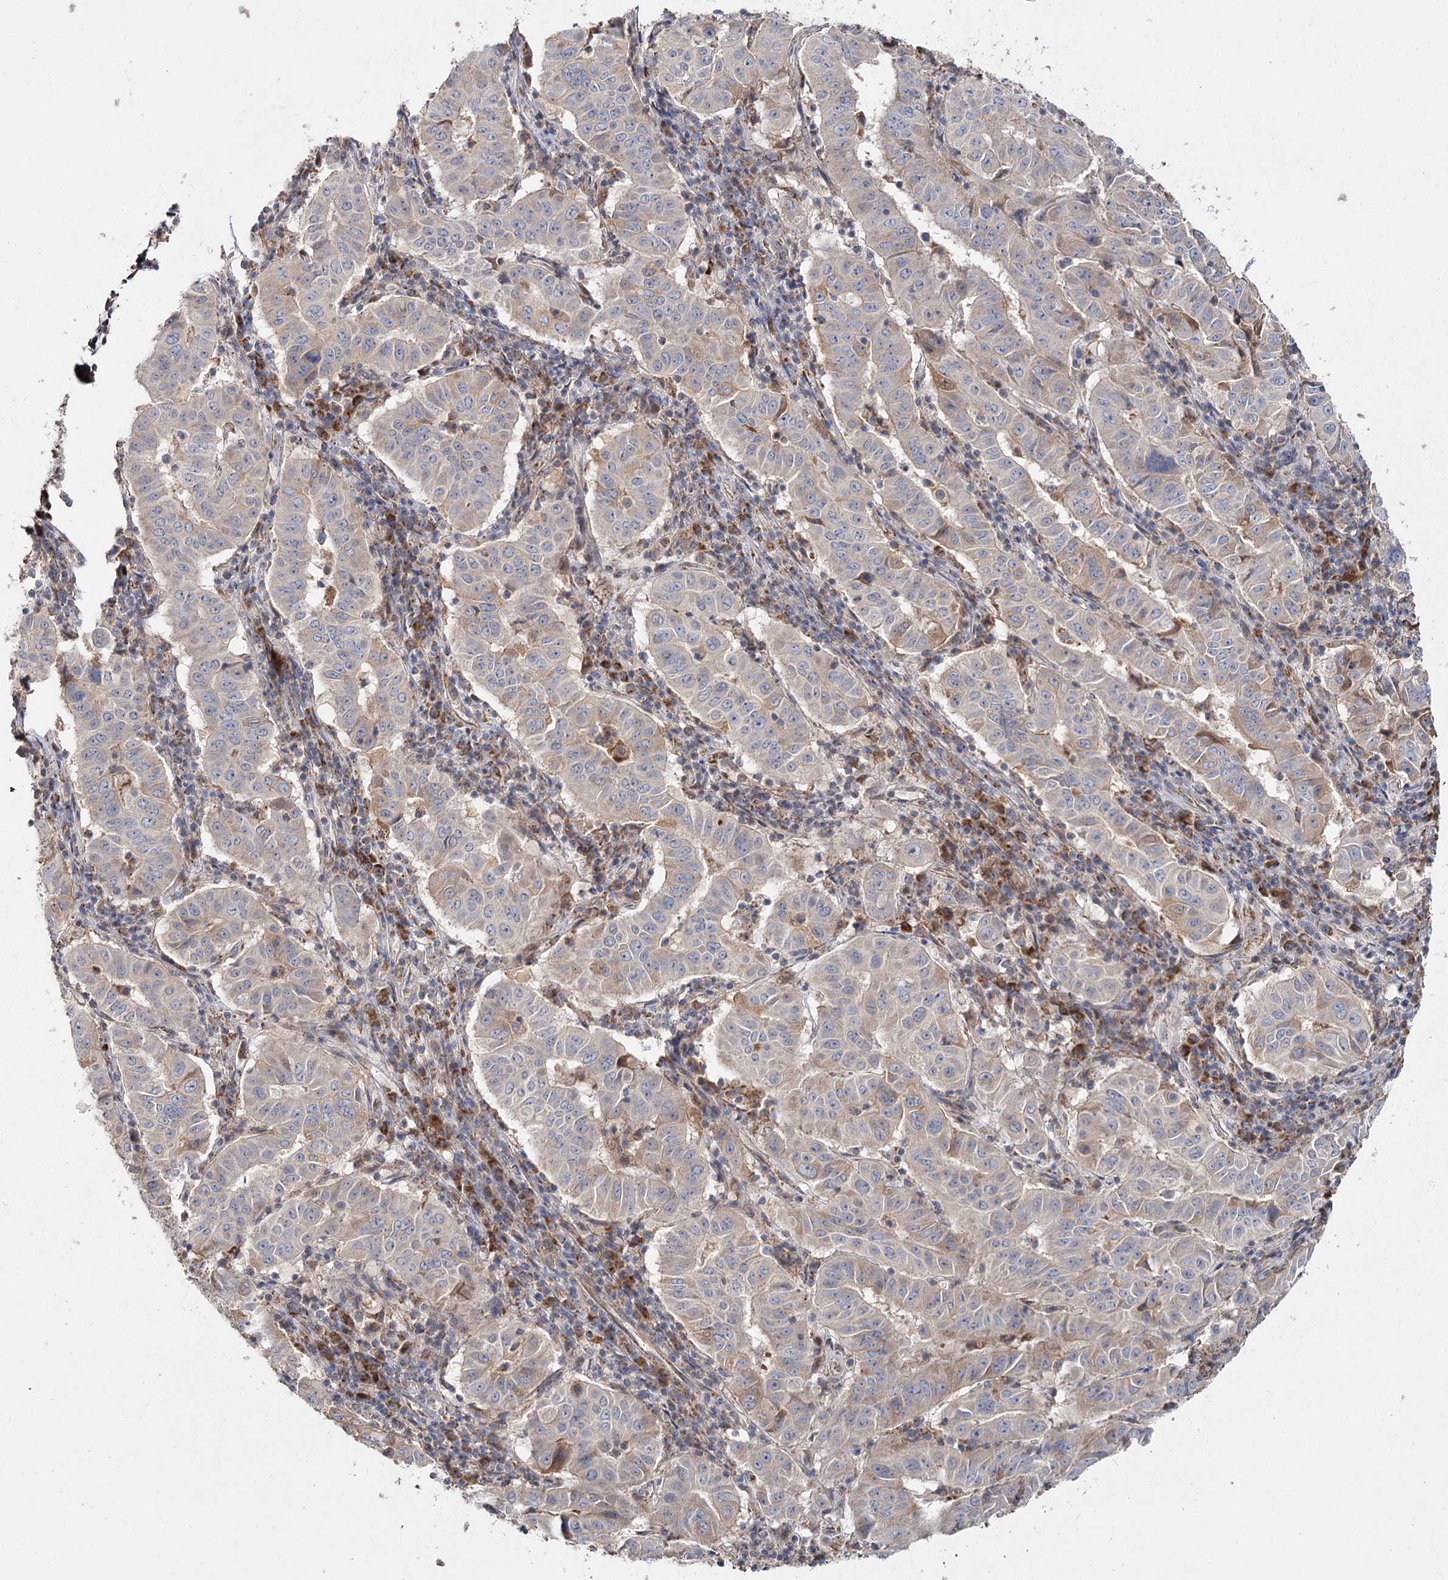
{"staining": {"intensity": "weak", "quantity": "<25%", "location": "cytoplasmic/membranous"}, "tissue": "pancreatic cancer", "cell_type": "Tumor cells", "image_type": "cancer", "snomed": [{"axis": "morphology", "description": "Adenocarcinoma, NOS"}, {"axis": "topography", "description": "Pancreas"}], "caption": "Immunohistochemical staining of adenocarcinoma (pancreatic) exhibits no significant staining in tumor cells.", "gene": "MRPL44", "patient": {"sex": "male", "age": 63}}